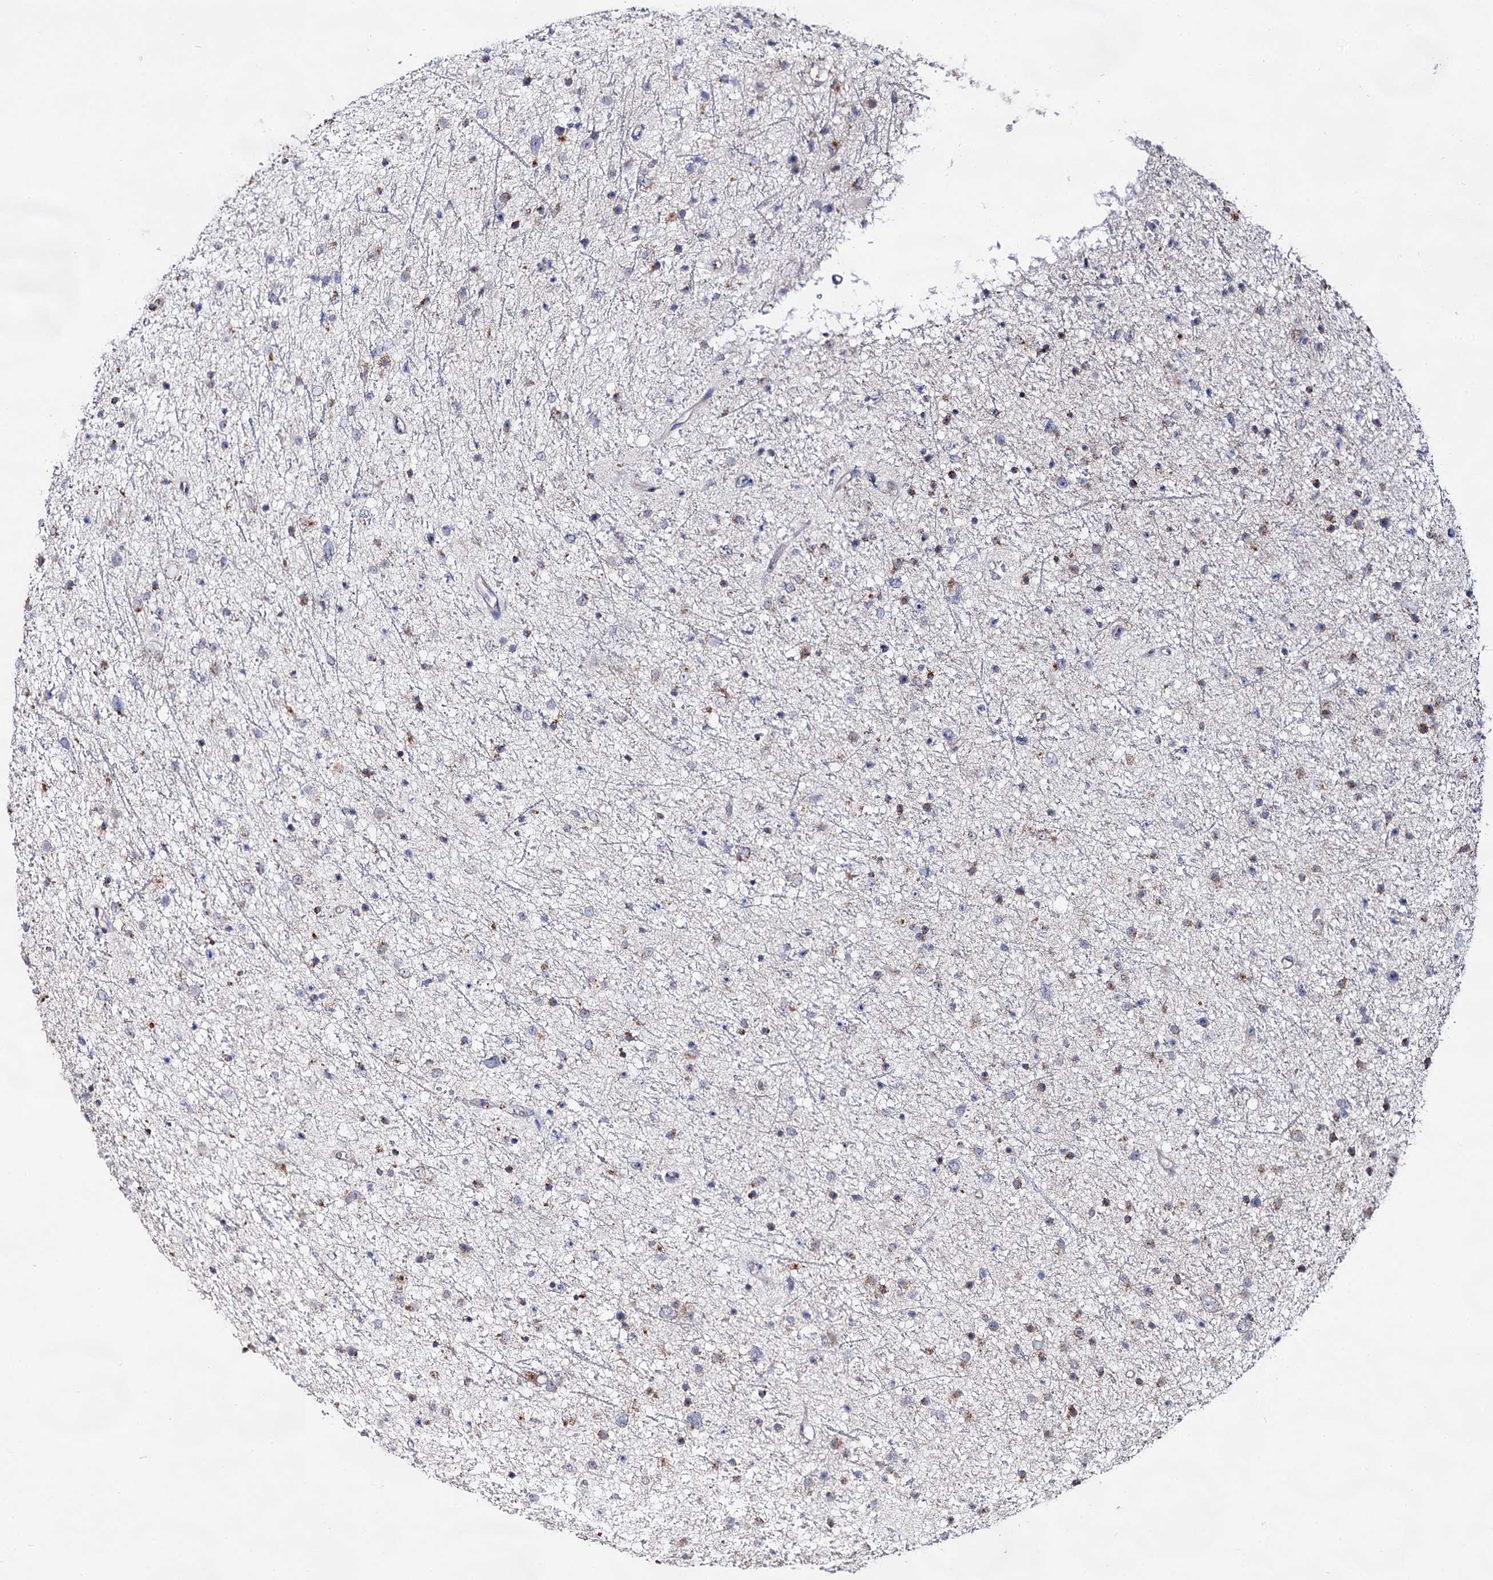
{"staining": {"intensity": "negative", "quantity": "none", "location": "none"}, "tissue": "glioma", "cell_type": "Tumor cells", "image_type": "cancer", "snomed": [{"axis": "morphology", "description": "Glioma, malignant, Low grade"}, {"axis": "topography", "description": "Cerebral cortex"}], "caption": "Tumor cells show no significant expression in glioma.", "gene": "ARFIP2", "patient": {"sex": "female", "age": 39}}